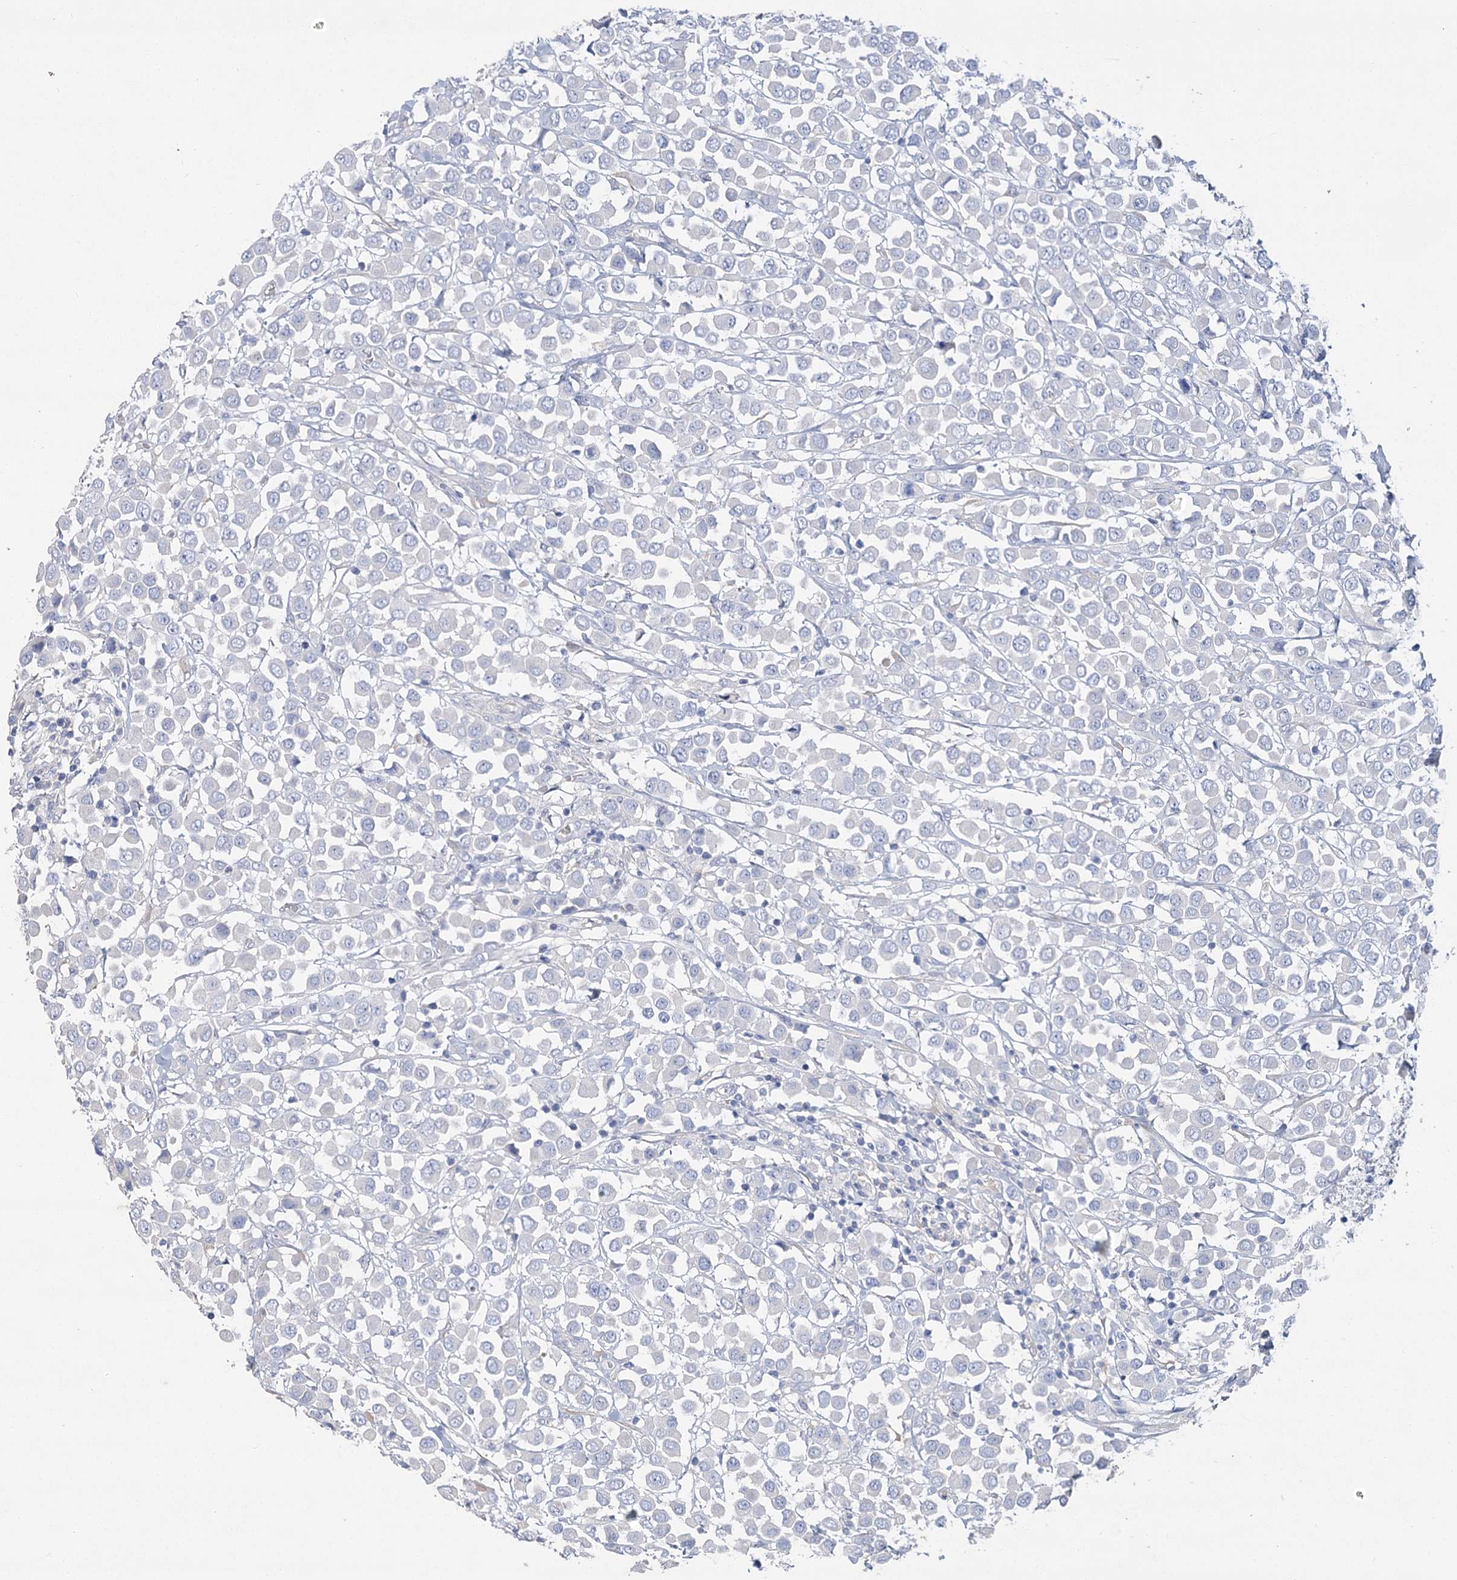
{"staining": {"intensity": "negative", "quantity": "none", "location": "none"}, "tissue": "breast cancer", "cell_type": "Tumor cells", "image_type": "cancer", "snomed": [{"axis": "morphology", "description": "Duct carcinoma"}, {"axis": "topography", "description": "Breast"}], "caption": "Immunohistochemistry (IHC) of human infiltrating ductal carcinoma (breast) demonstrates no expression in tumor cells.", "gene": "SLC9A3", "patient": {"sex": "female", "age": 61}}